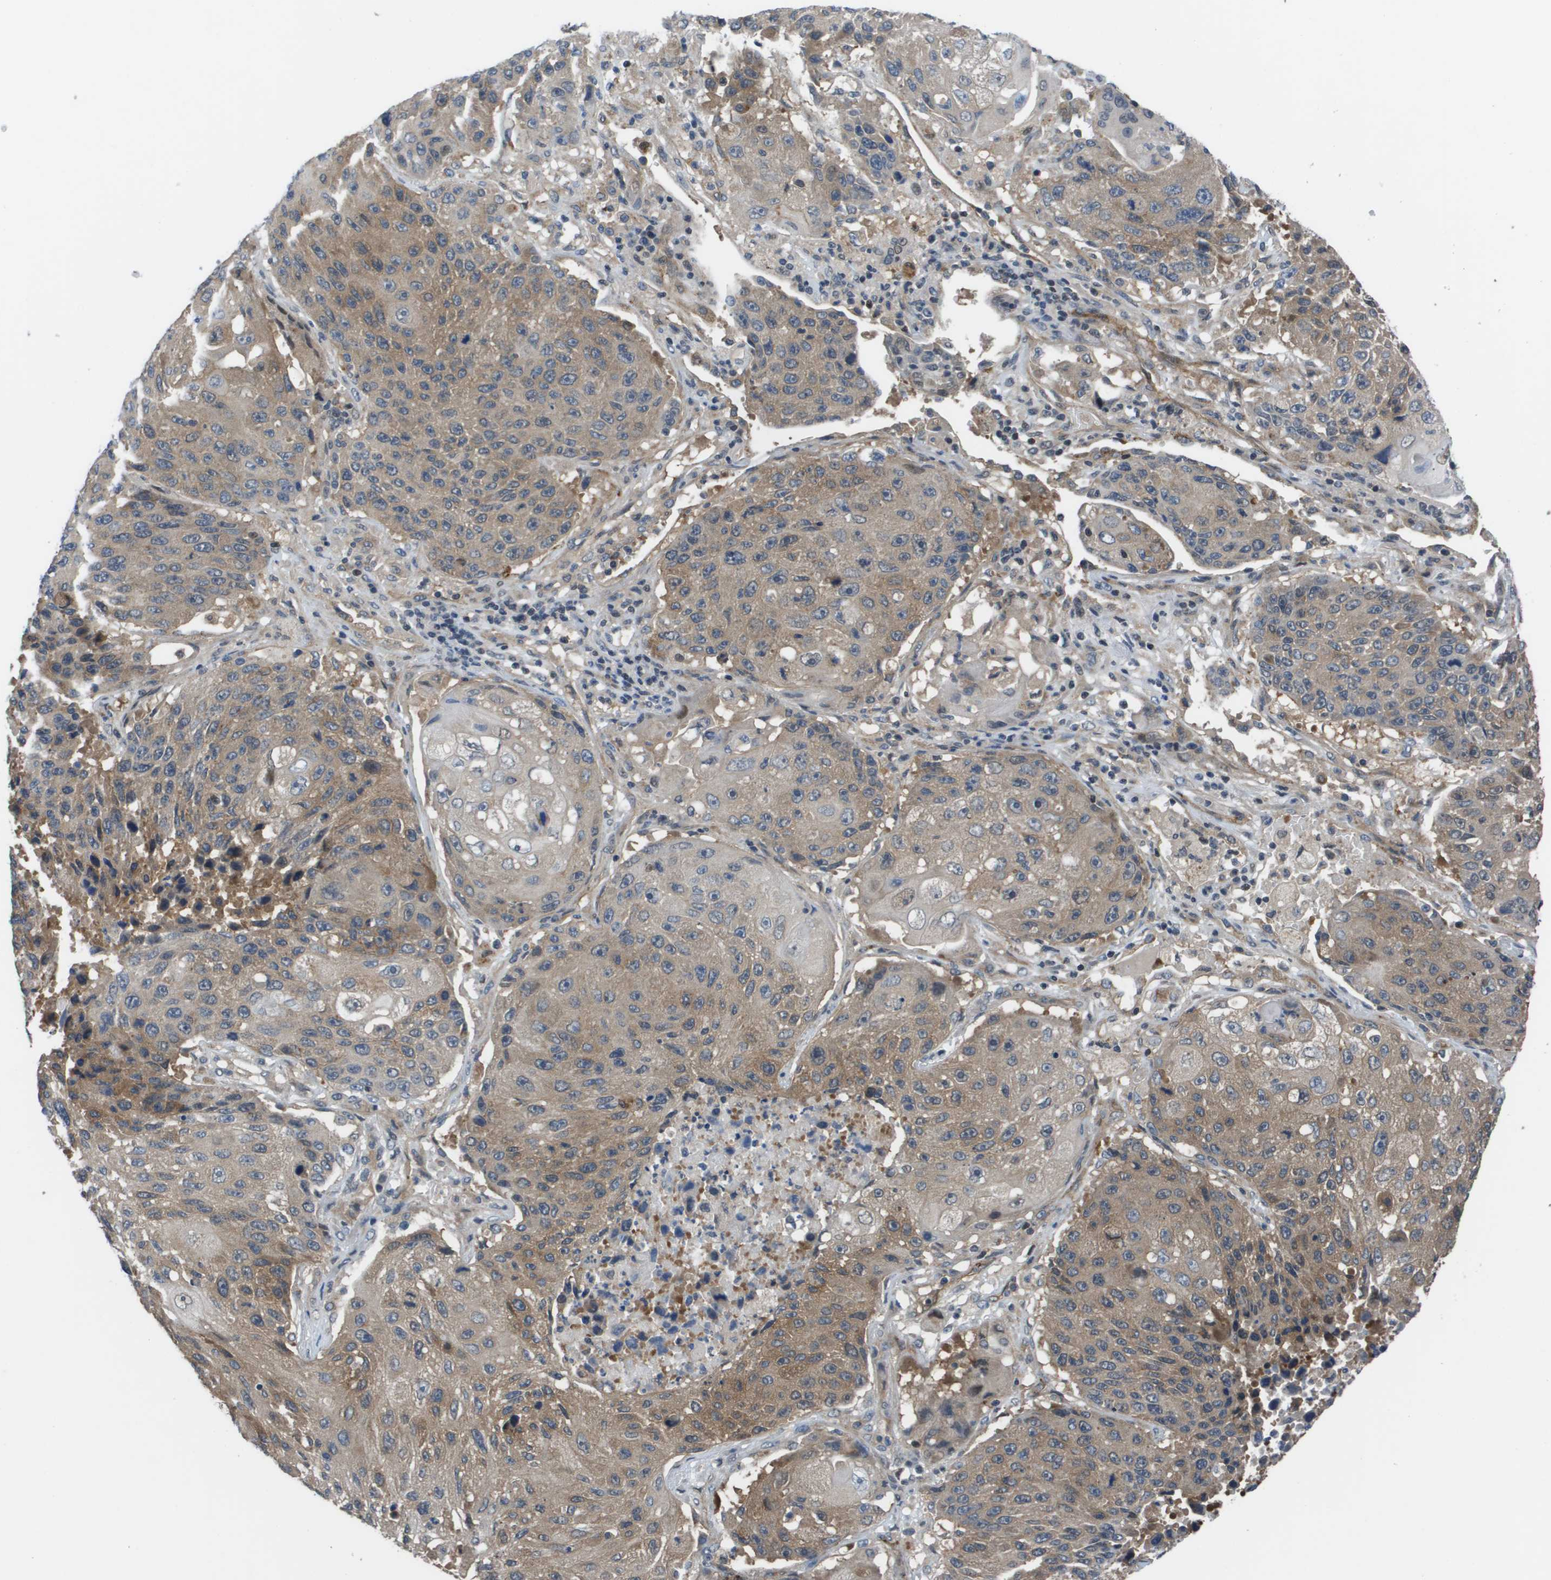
{"staining": {"intensity": "moderate", "quantity": ">75%", "location": "cytoplasmic/membranous"}, "tissue": "lung cancer", "cell_type": "Tumor cells", "image_type": "cancer", "snomed": [{"axis": "morphology", "description": "Squamous cell carcinoma, NOS"}, {"axis": "topography", "description": "Lung"}], "caption": "Tumor cells display moderate cytoplasmic/membranous expression in about >75% of cells in lung squamous cell carcinoma.", "gene": "ENPP5", "patient": {"sex": "male", "age": 61}}